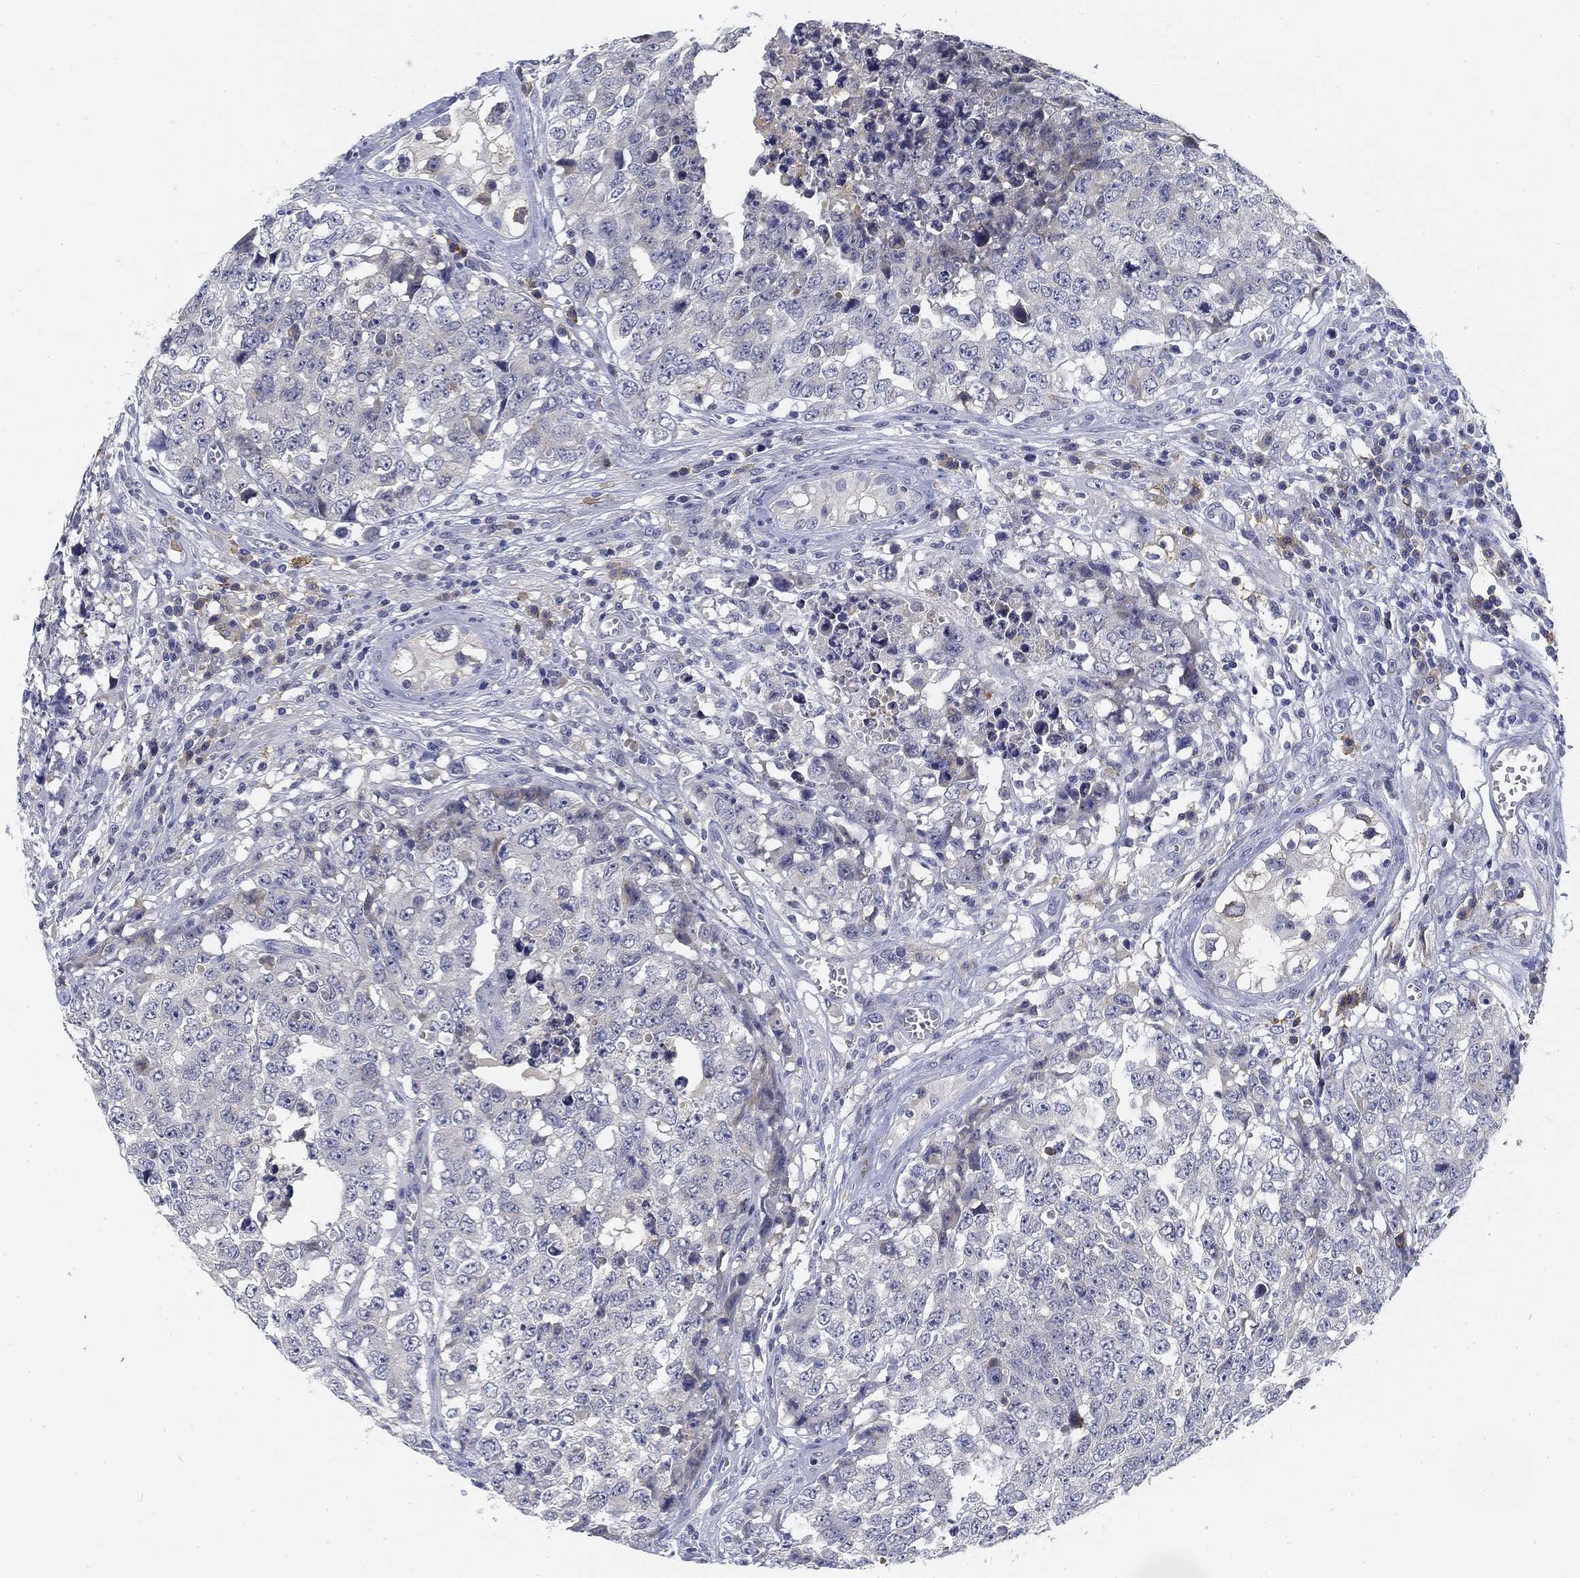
{"staining": {"intensity": "negative", "quantity": "none", "location": "none"}, "tissue": "testis cancer", "cell_type": "Tumor cells", "image_type": "cancer", "snomed": [{"axis": "morphology", "description": "Carcinoma, Embryonal, NOS"}, {"axis": "topography", "description": "Testis"}], "caption": "Tumor cells show no significant protein staining in testis cancer (embryonal carcinoma).", "gene": "SLC2A5", "patient": {"sex": "male", "age": 23}}